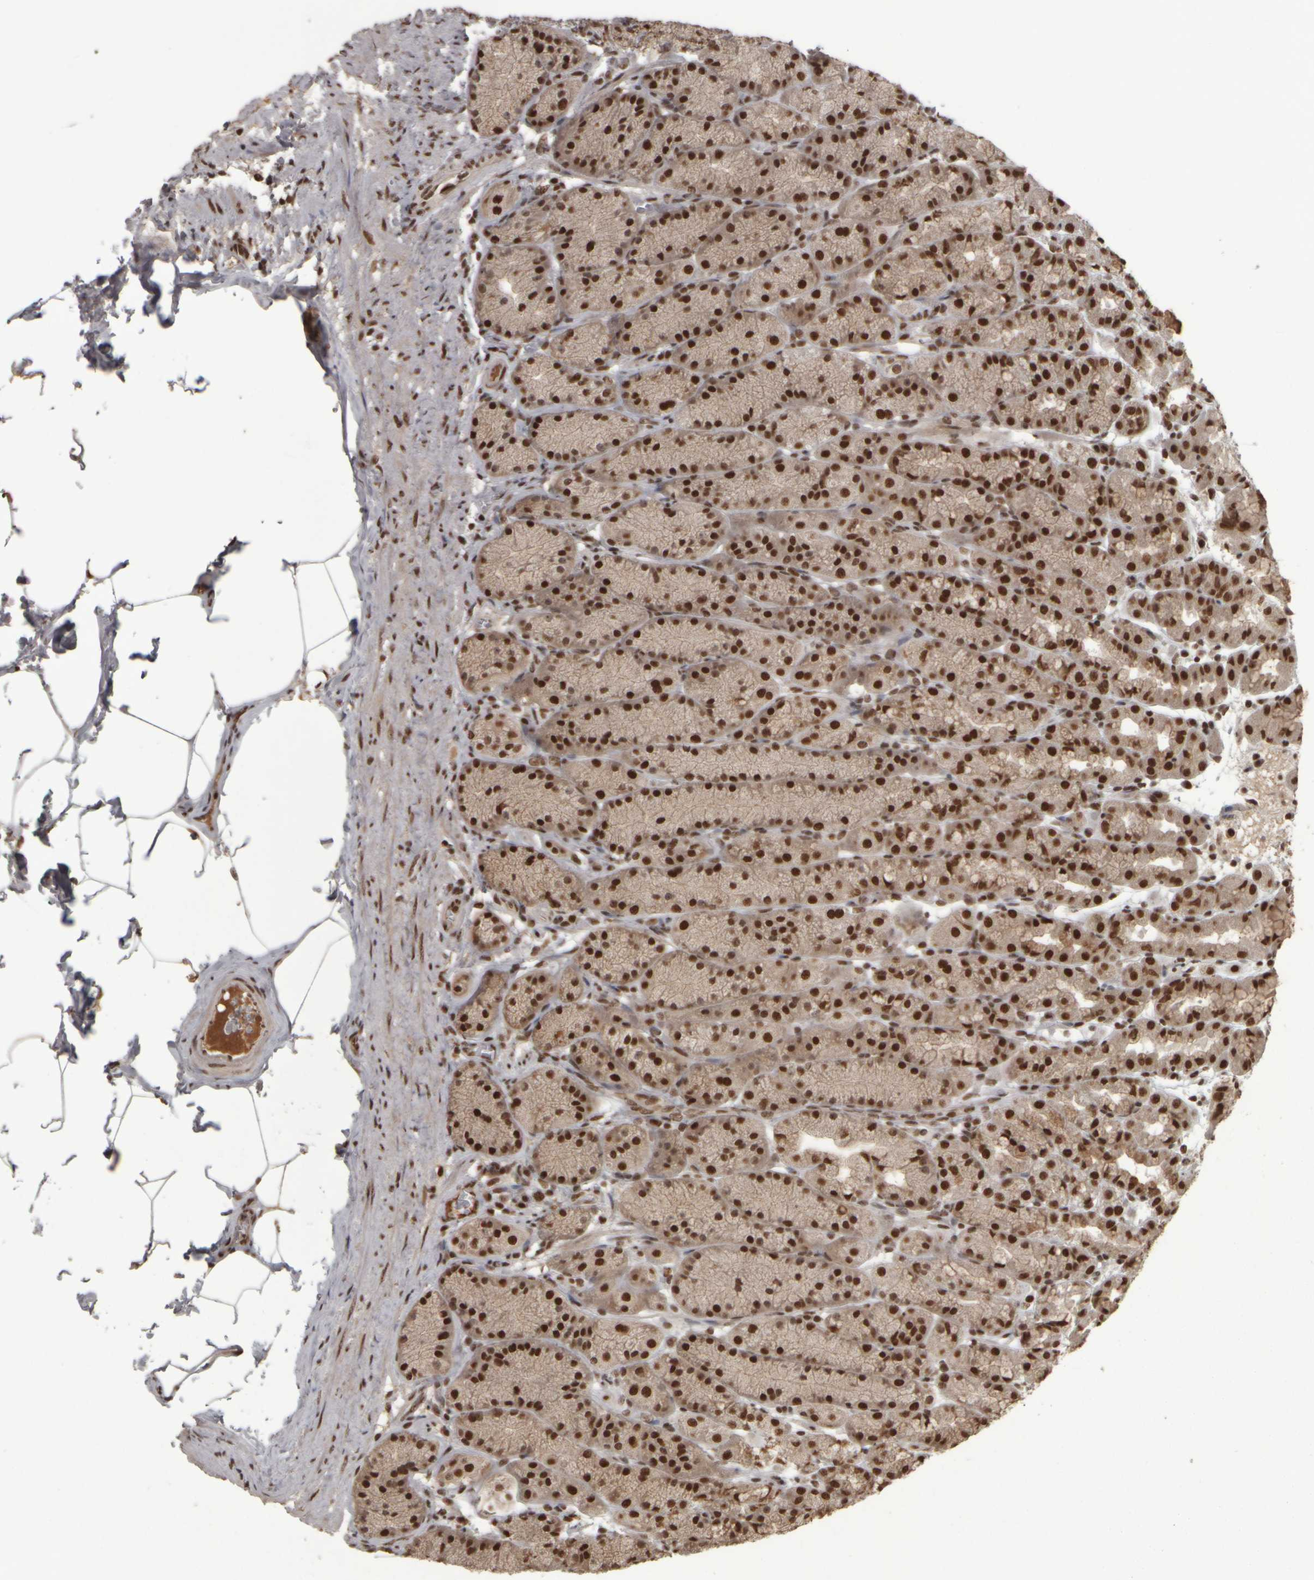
{"staining": {"intensity": "strong", "quantity": ">75%", "location": "cytoplasmic/membranous,nuclear"}, "tissue": "stomach", "cell_type": "Glandular cells", "image_type": "normal", "snomed": [{"axis": "morphology", "description": "Normal tissue, NOS"}, {"axis": "topography", "description": "Stomach"}], "caption": "IHC histopathology image of normal stomach: stomach stained using IHC demonstrates high levels of strong protein expression localized specifically in the cytoplasmic/membranous,nuclear of glandular cells, appearing as a cytoplasmic/membranous,nuclear brown color.", "gene": "ZFHX4", "patient": {"sex": "male", "age": 42}}